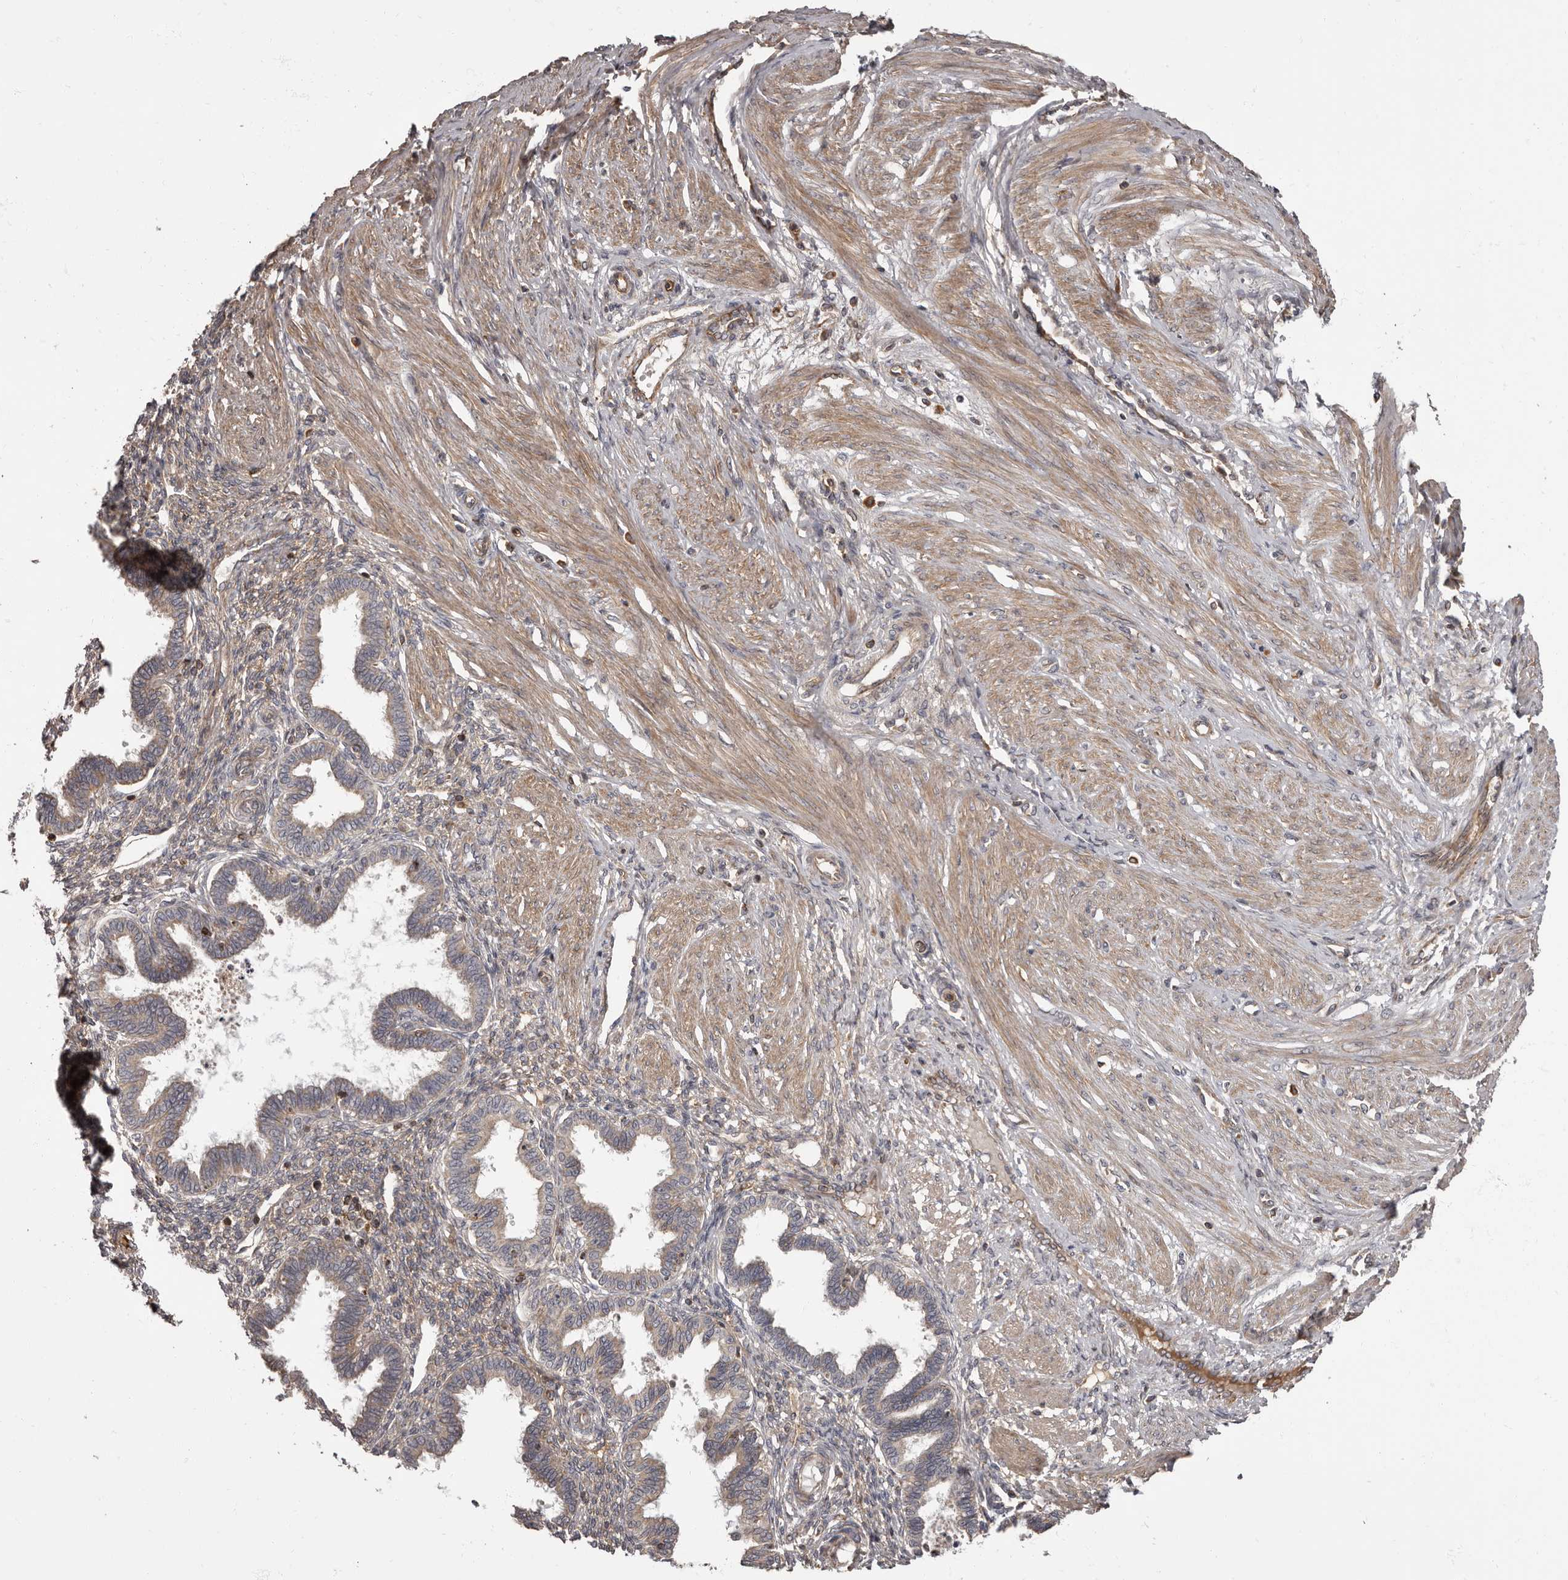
{"staining": {"intensity": "weak", "quantity": "25%-75%", "location": "cytoplasmic/membranous"}, "tissue": "endometrium", "cell_type": "Cells in endometrial stroma", "image_type": "normal", "snomed": [{"axis": "morphology", "description": "Normal tissue, NOS"}, {"axis": "topography", "description": "Endometrium"}], "caption": "Immunohistochemical staining of benign human endometrium shows weak cytoplasmic/membranous protein expression in about 25%-75% of cells in endometrial stroma.", "gene": "ADCY2", "patient": {"sex": "female", "age": 33}}